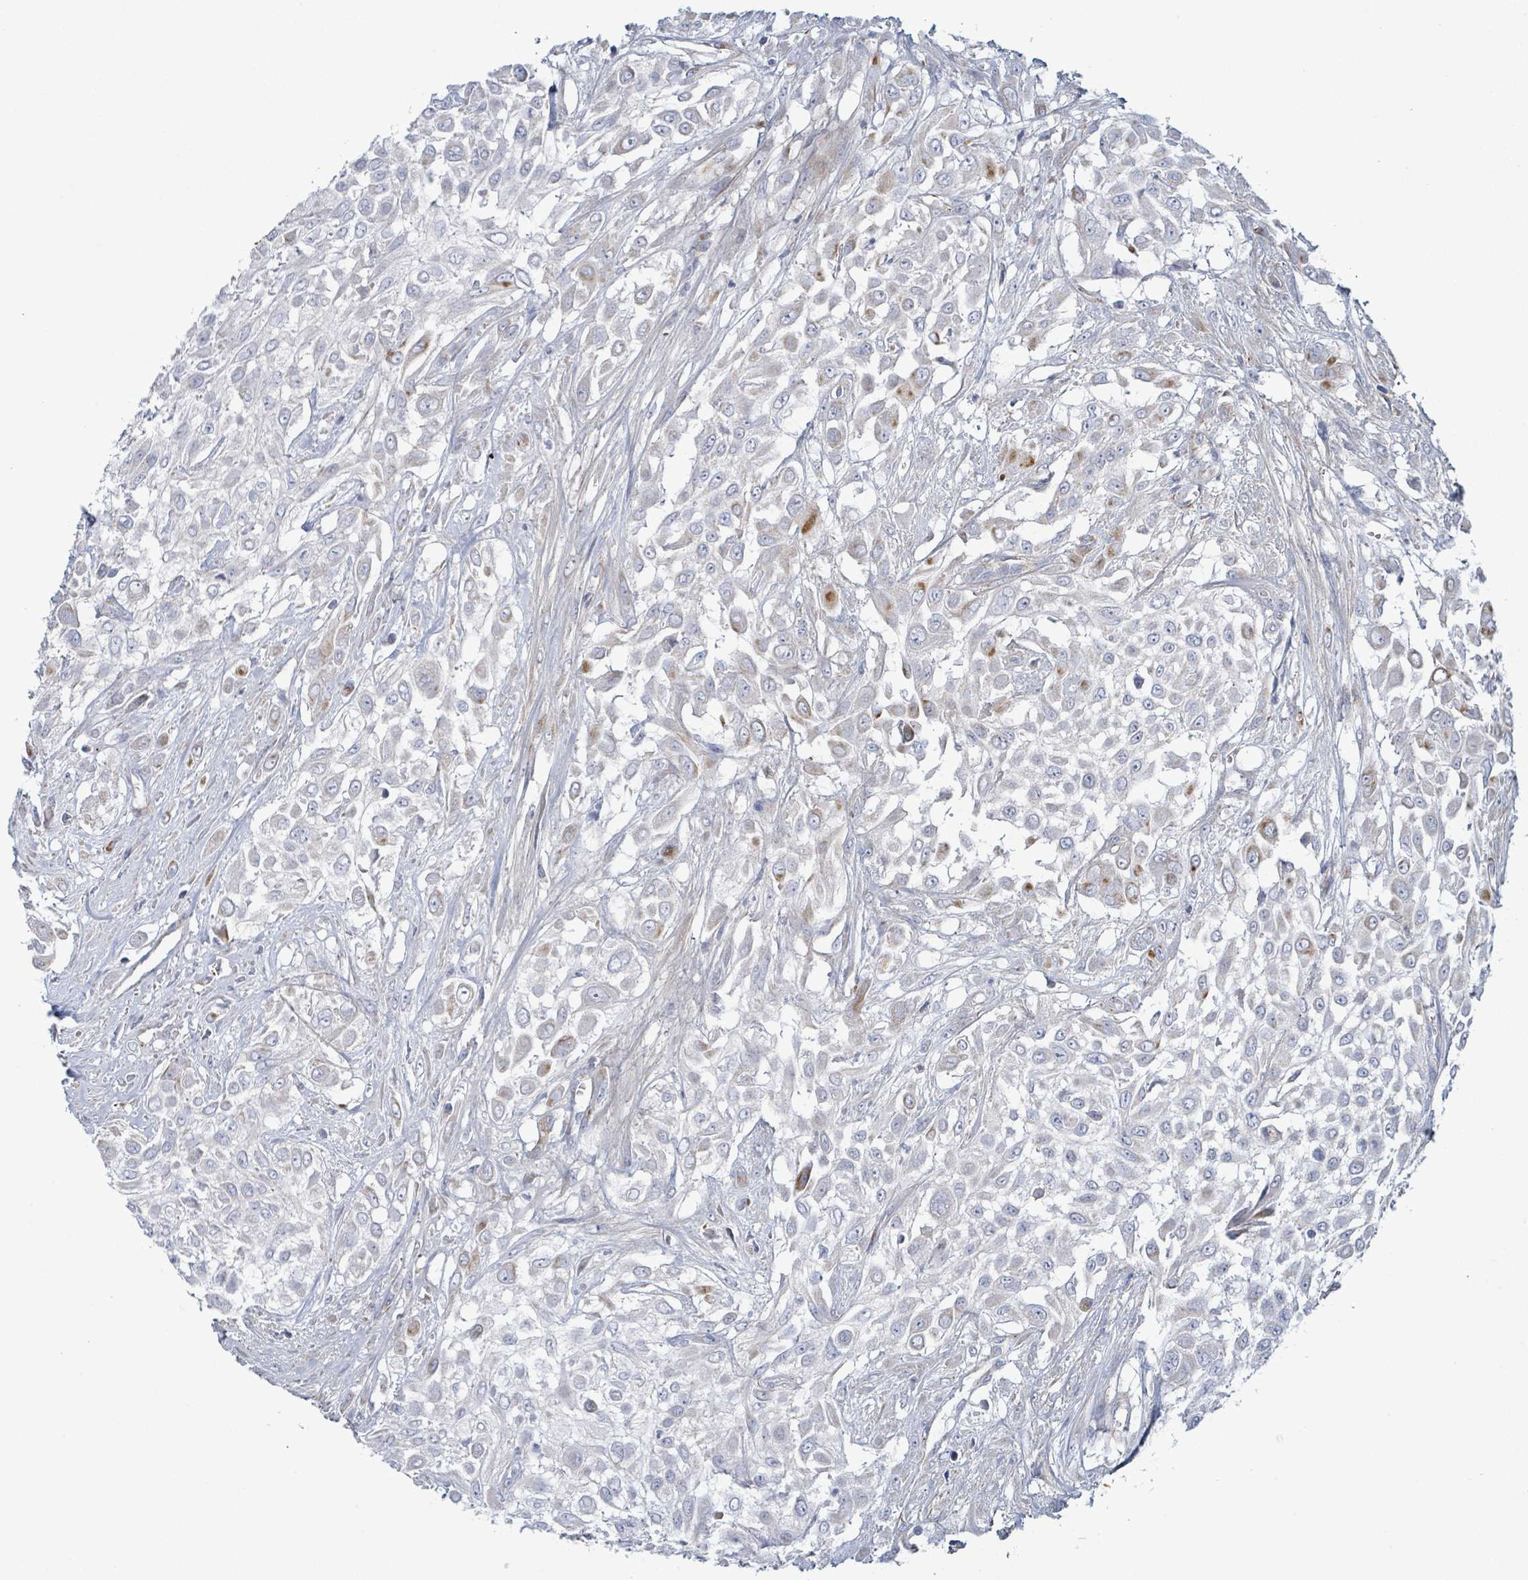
{"staining": {"intensity": "negative", "quantity": "none", "location": "none"}, "tissue": "urothelial cancer", "cell_type": "Tumor cells", "image_type": "cancer", "snomed": [{"axis": "morphology", "description": "Urothelial carcinoma, High grade"}, {"axis": "topography", "description": "Urinary bladder"}], "caption": "A high-resolution image shows immunohistochemistry staining of high-grade urothelial carcinoma, which reveals no significant staining in tumor cells. Brightfield microscopy of immunohistochemistry (IHC) stained with DAB (3,3'-diaminobenzidine) (brown) and hematoxylin (blue), captured at high magnification.", "gene": "ALG12", "patient": {"sex": "male", "age": 57}}